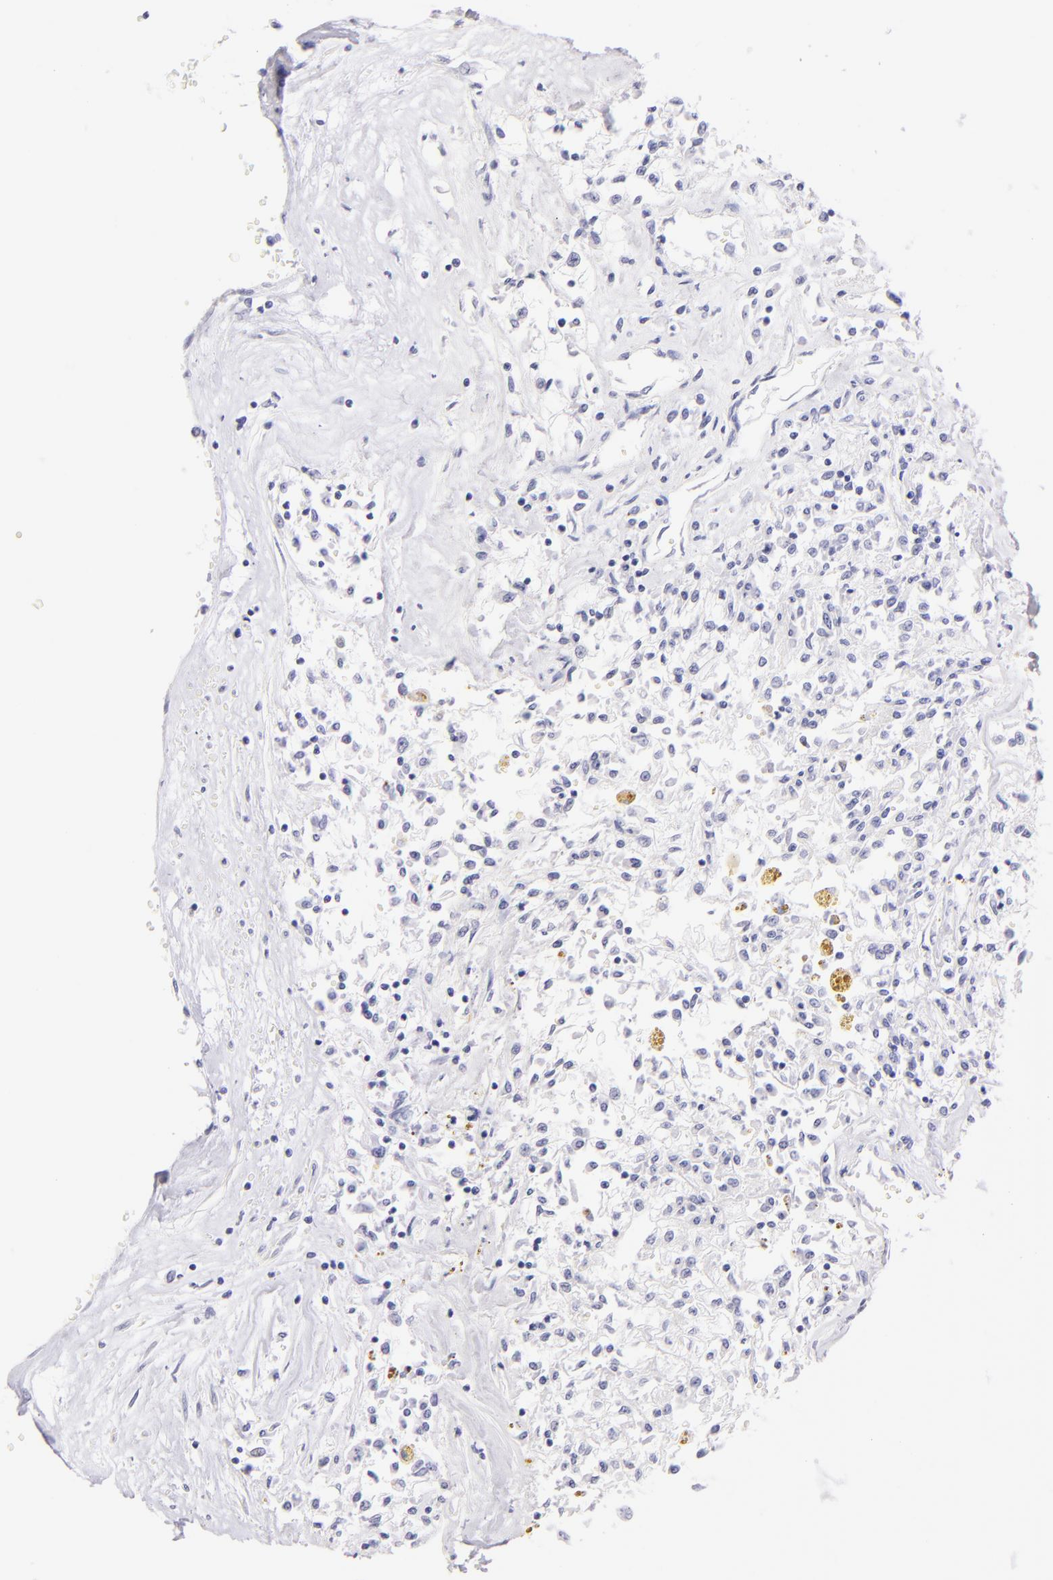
{"staining": {"intensity": "negative", "quantity": "none", "location": "none"}, "tissue": "renal cancer", "cell_type": "Tumor cells", "image_type": "cancer", "snomed": [{"axis": "morphology", "description": "Adenocarcinoma, NOS"}, {"axis": "topography", "description": "Kidney"}], "caption": "This is an IHC micrograph of human renal cancer. There is no expression in tumor cells.", "gene": "SDC1", "patient": {"sex": "male", "age": 78}}